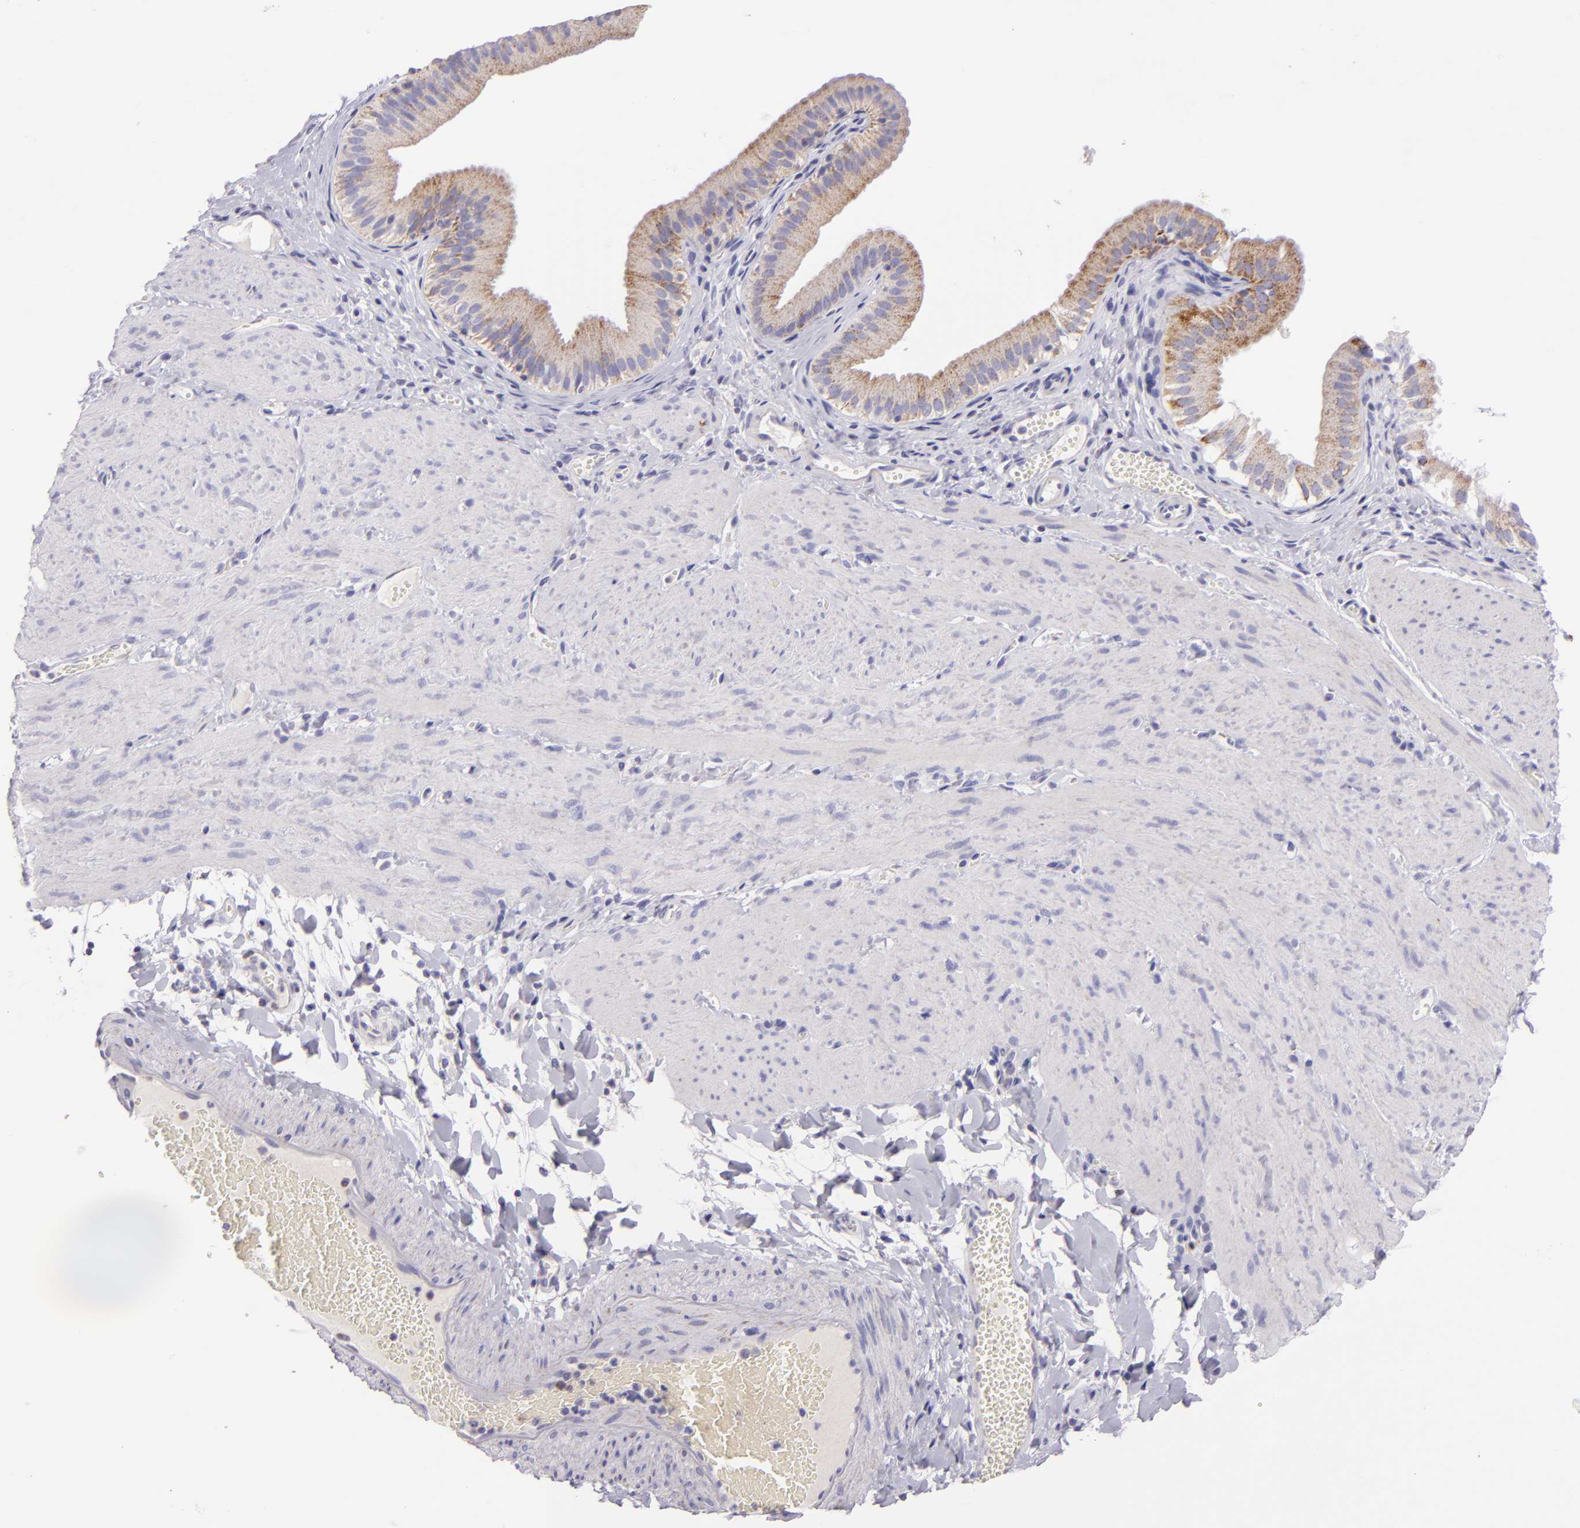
{"staining": {"intensity": "moderate", "quantity": ">75%", "location": "cytoplasmic/membranous"}, "tissue": "gallbladder", "cell_type": "Glandular cells", "image_type": "normal", "snomed": [{"axis": "morphology", "description": "Normal tissue, NOS"}, {"axis": "topography", "description": "Gallbladder"}], "caption": "An image of human gallbladder stained for a protein demonstrates moderate cytoplasmic/membranous brown staining in glandular cells.", "gene": "HSPD1", "patient": {"sex": "female", "age": 24}}